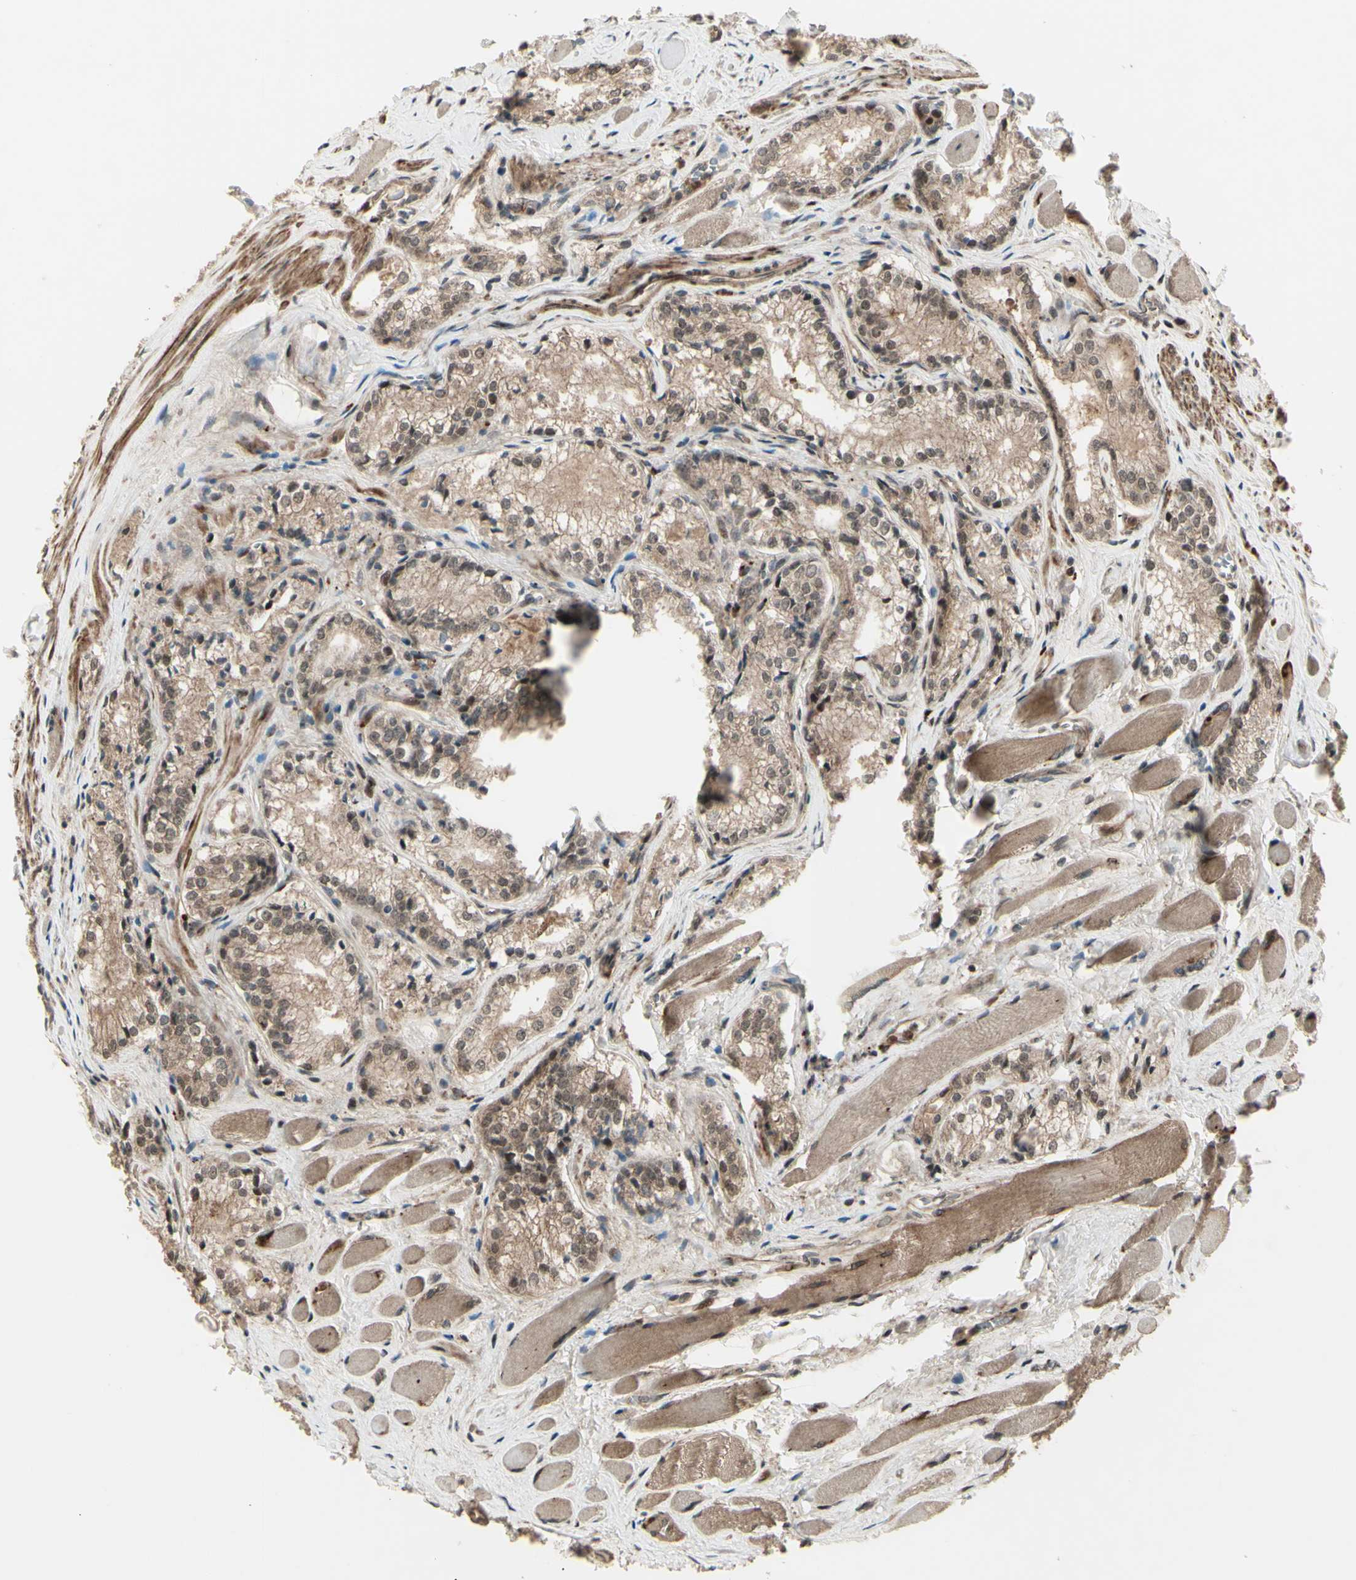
{"staining": {"intensity": "moderate", "quantity": ">75%", "location": "cytoplasmic/membranous,nuclear"}, "tissue": "prostate cancer", "cell_type": "Tumor cells", "image_type": "cancer", "snomed": [{"axis": "morphology", "description": "Adenocarcinoma, Low grade"}, {"axis": "topography", "description": "Prostate"}], "caption": "There is medium levels of moderate cytoplasmic/membranous and nuclear staining in tumor cells of prostate low-grade adenocarcinoma, as demonstrated by immunohistochemical staining (brown color).", "gene": "MLF2", "patient": {"sex": "male", "age": 60}}